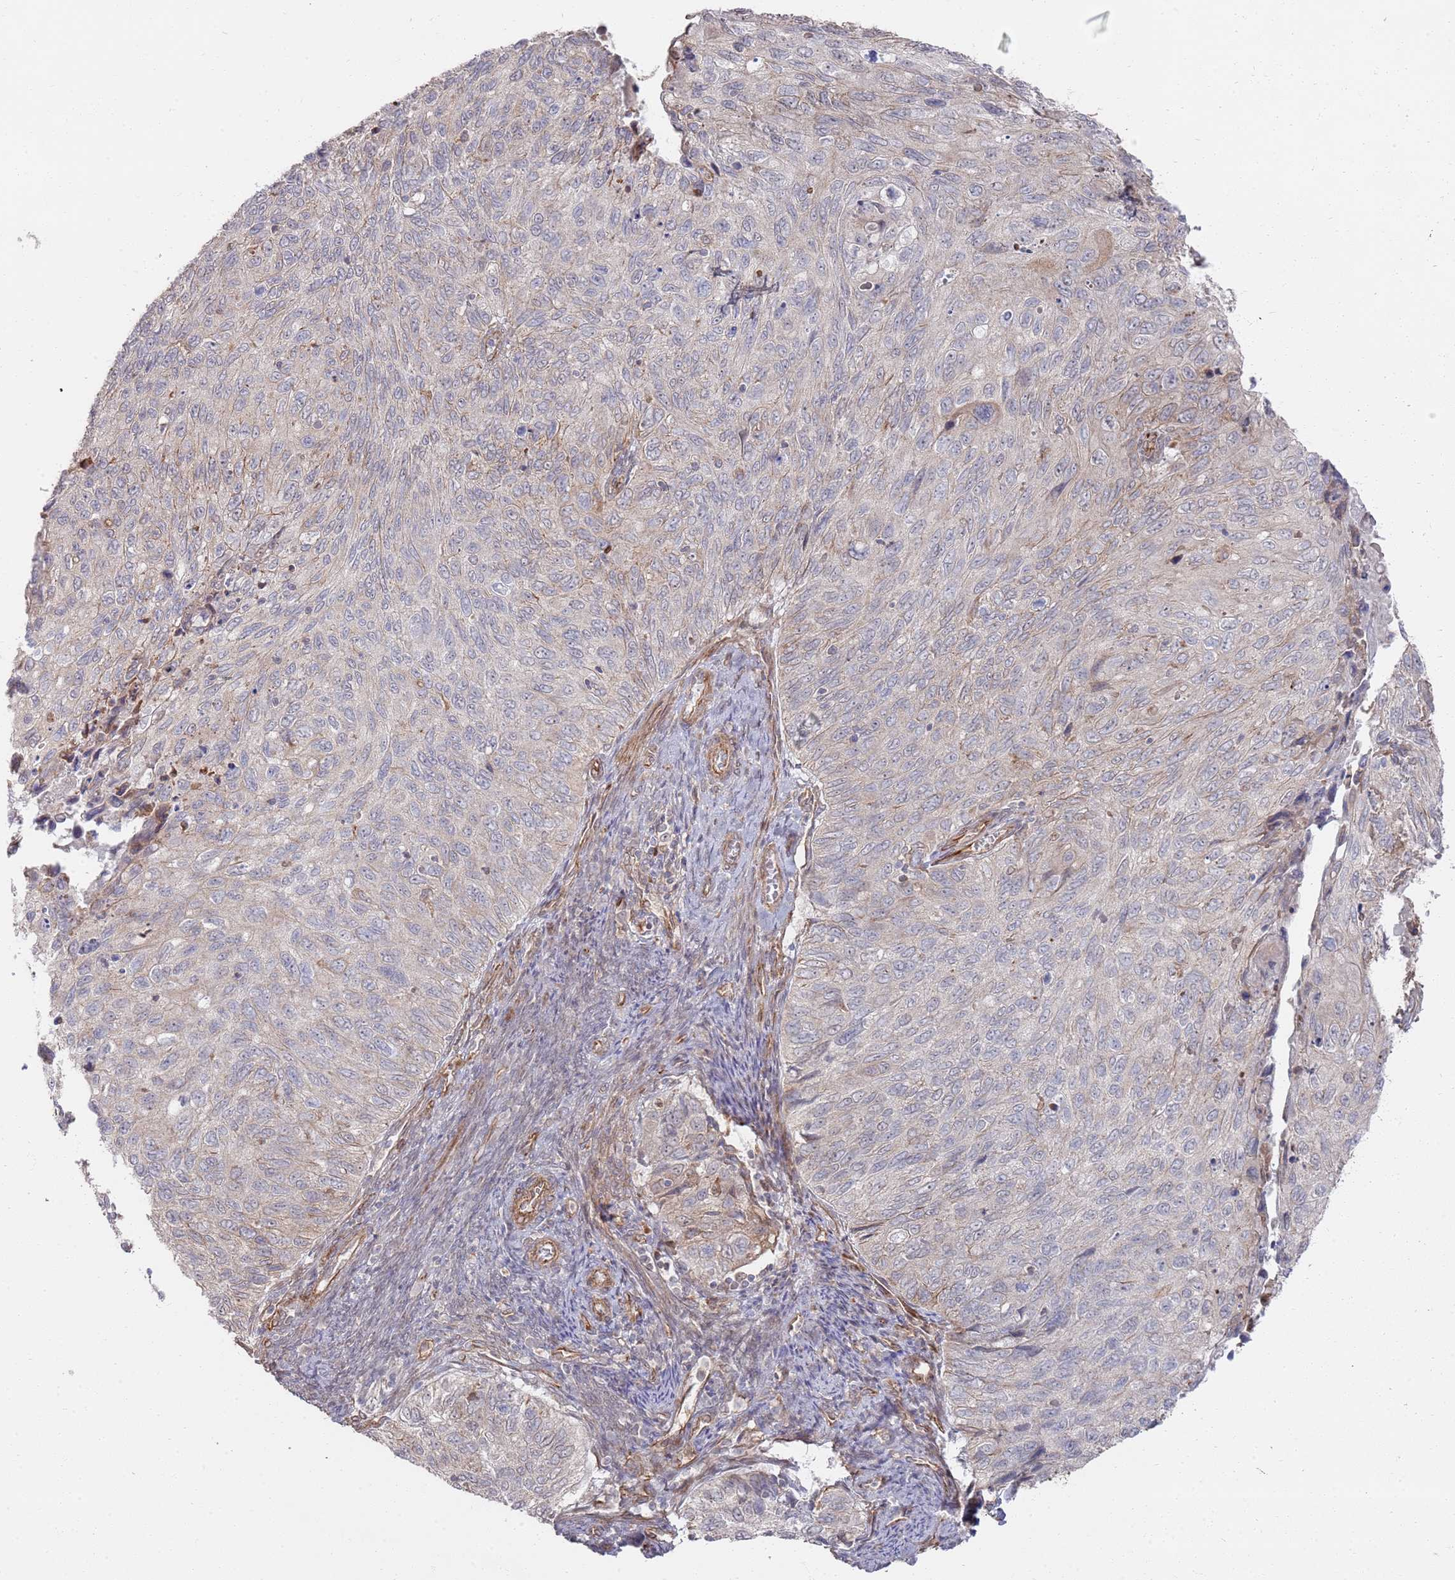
{"staining": {"intensity": "negative", "quantity": "none", "location": "none"}, "tissue": "cervical cancer", "cell_type": "Tumor cells", "image_type": "cancer", "snomed": [{"axis": "morphology", "description": "Squamous cell carcinoma, NOS"}, {"axis": "topography", "description": "Cervix"}], "caption": "There is no significant staining in tumor cells of squamous cell carcinoma (cervical).", "gene": "PHF21A", "patient": {"sex": "female", "age": 70}}